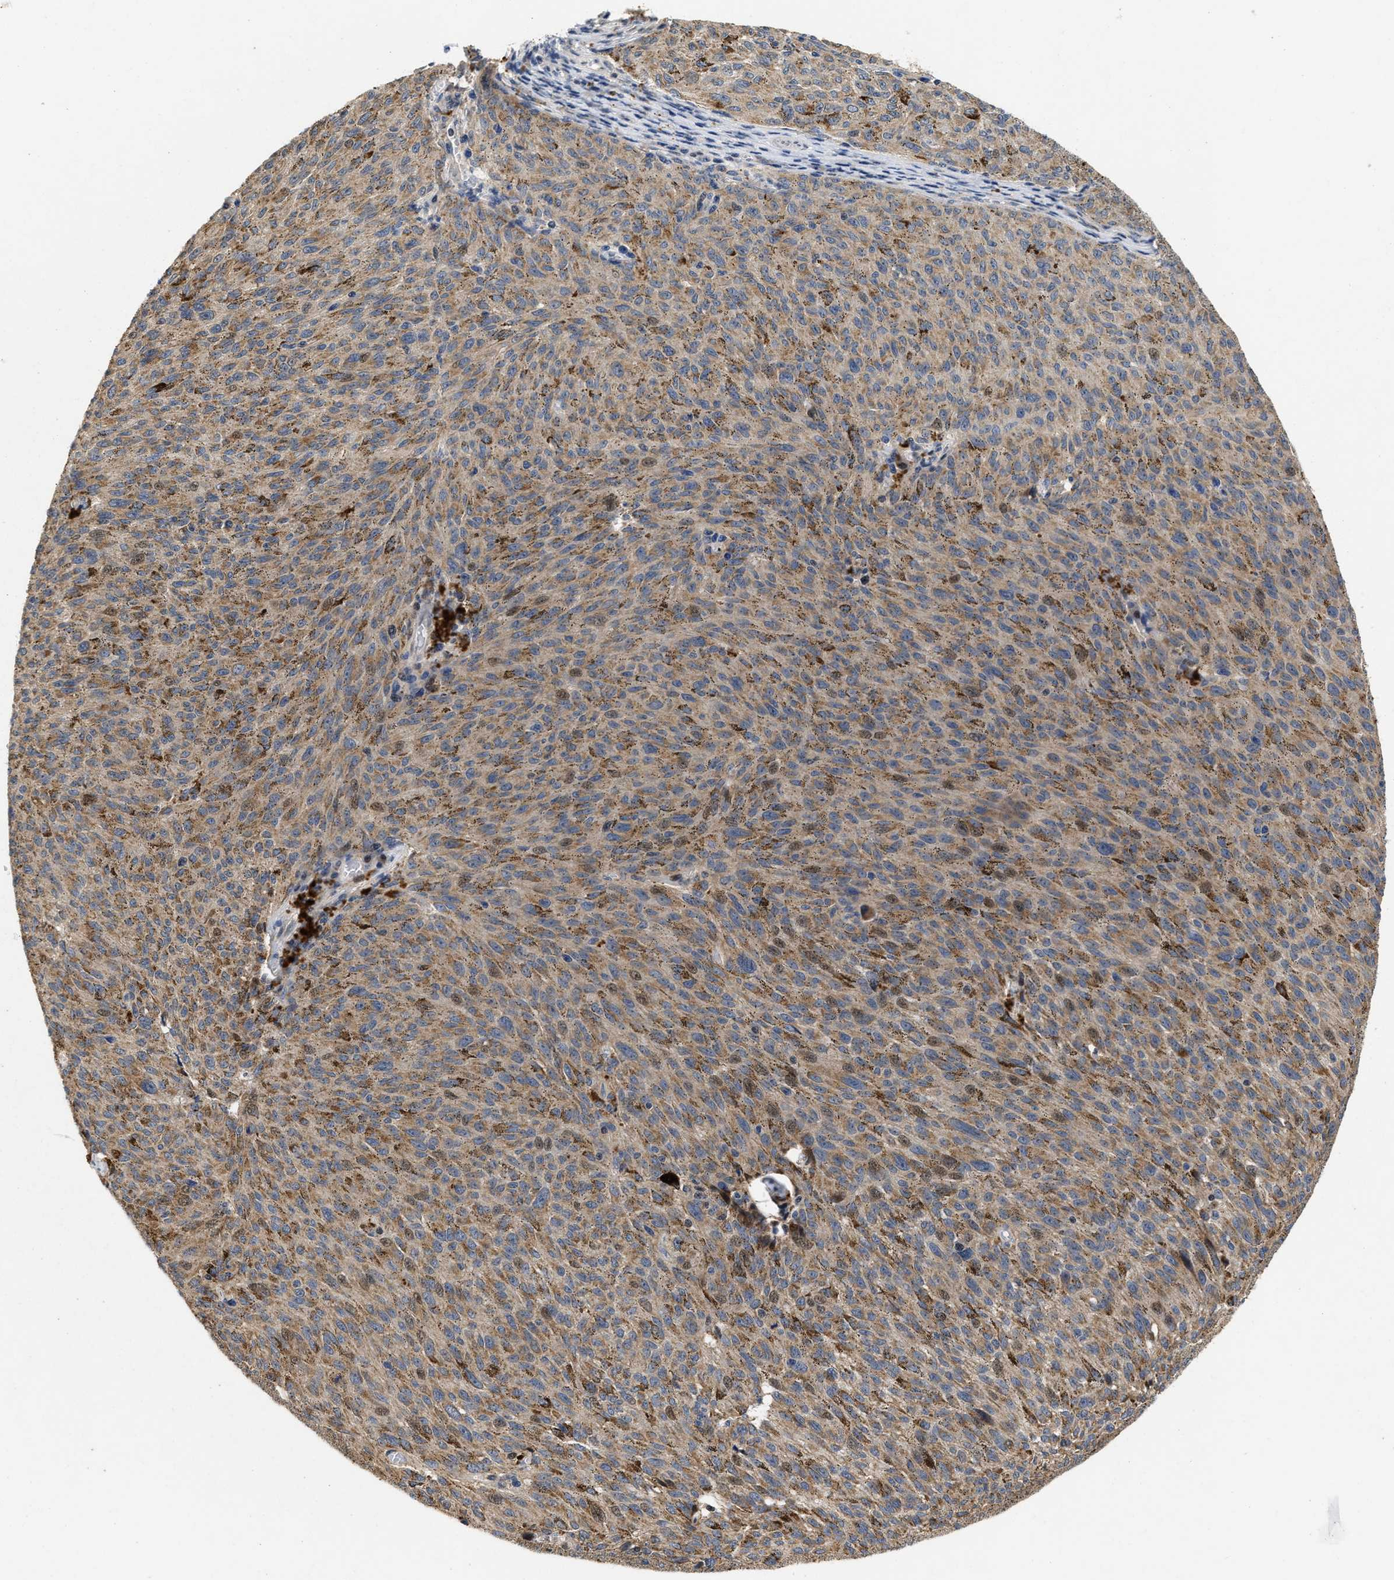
{"staining": {"intensity": "moderate", "quantity": ">75%", "location": "cytoplasmic/membranous"}, "tissue": "melanoma", "cell_type": "Tumor cells", "image_type": "cancer", "snomed": [{"axis": "morphology", "description": "Malignant melanoma, NOS"}, {"axis": "topography", "description": "Skin"}], "caption": "Brown immunohistochemical staining in melanoma reveals moderate cytoplasmic/membranous staining in approximately >75% of tumor cells.", "gene": "SCYL2", "patient": {"sex": "female", "age": 72}}